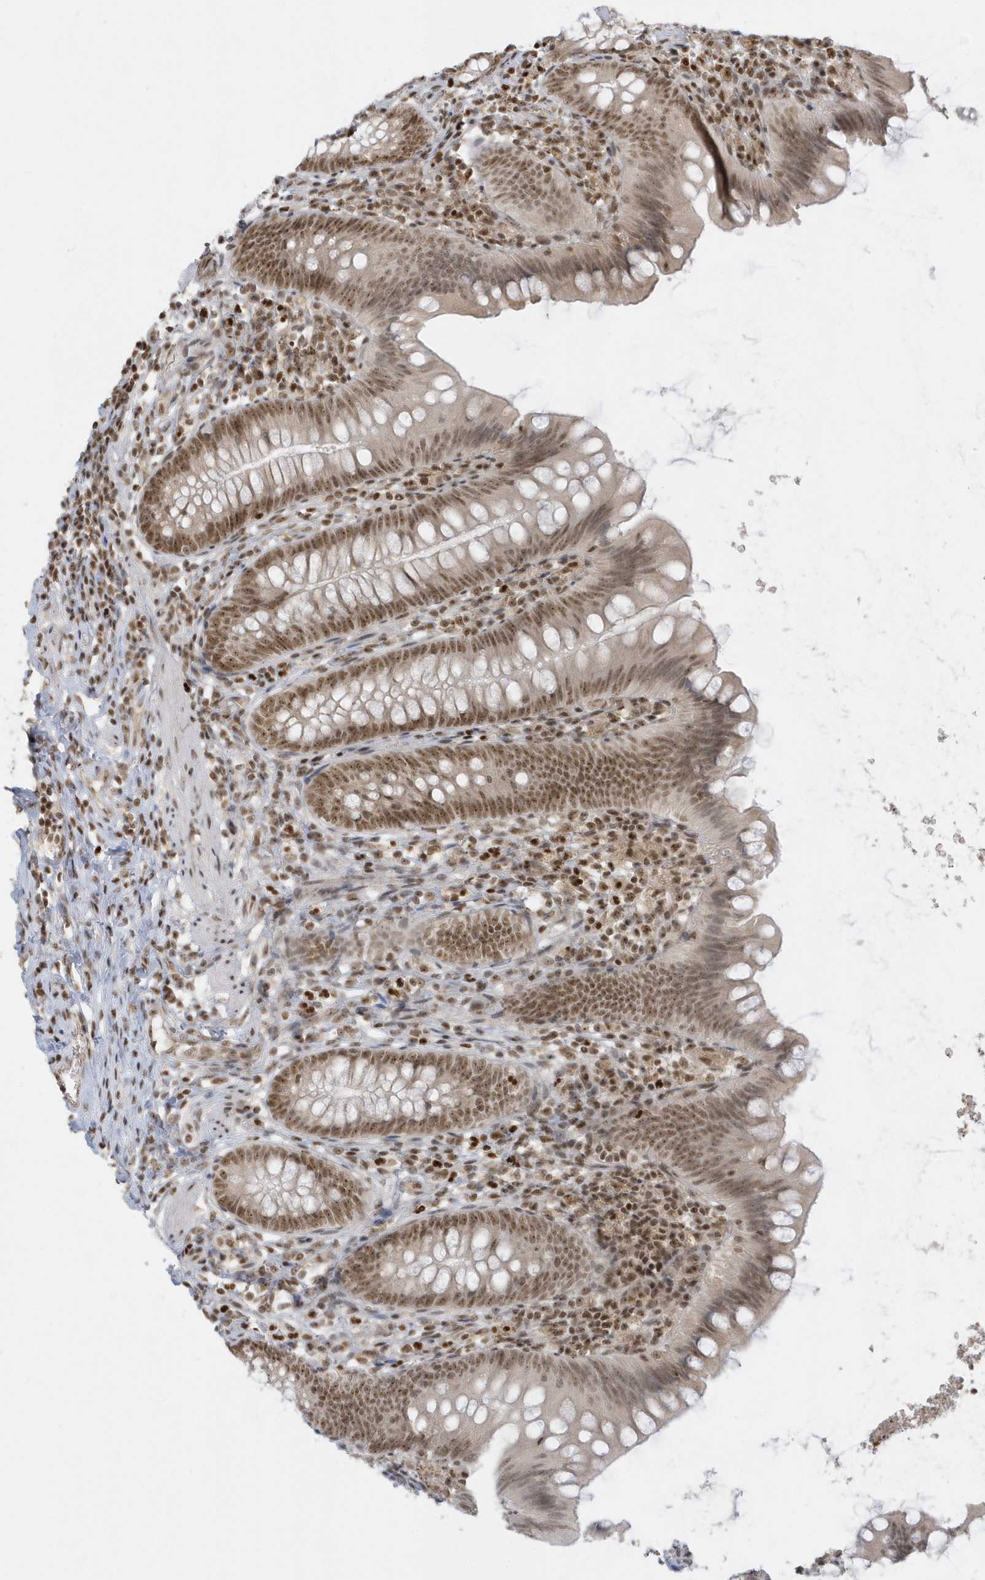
{"staining": {"intensity": "moderate", "quantity": ">75%", "location": "nuclear"}, "tissue": "appendix", "cell_type": "Glandular cells", "image_type": "normal", "snomed": [{"axis": "morphology", "description": "Normal tissue, NOS"}, {"axis": "topography", "description": "Appendix"}], "caption": "A medium amount of moderate nuclear expression is appreciated in about >75% of glandular cells in benign appendix.", "gene": "ZNF740", "patient": {"sex": "female", "age": 62}}